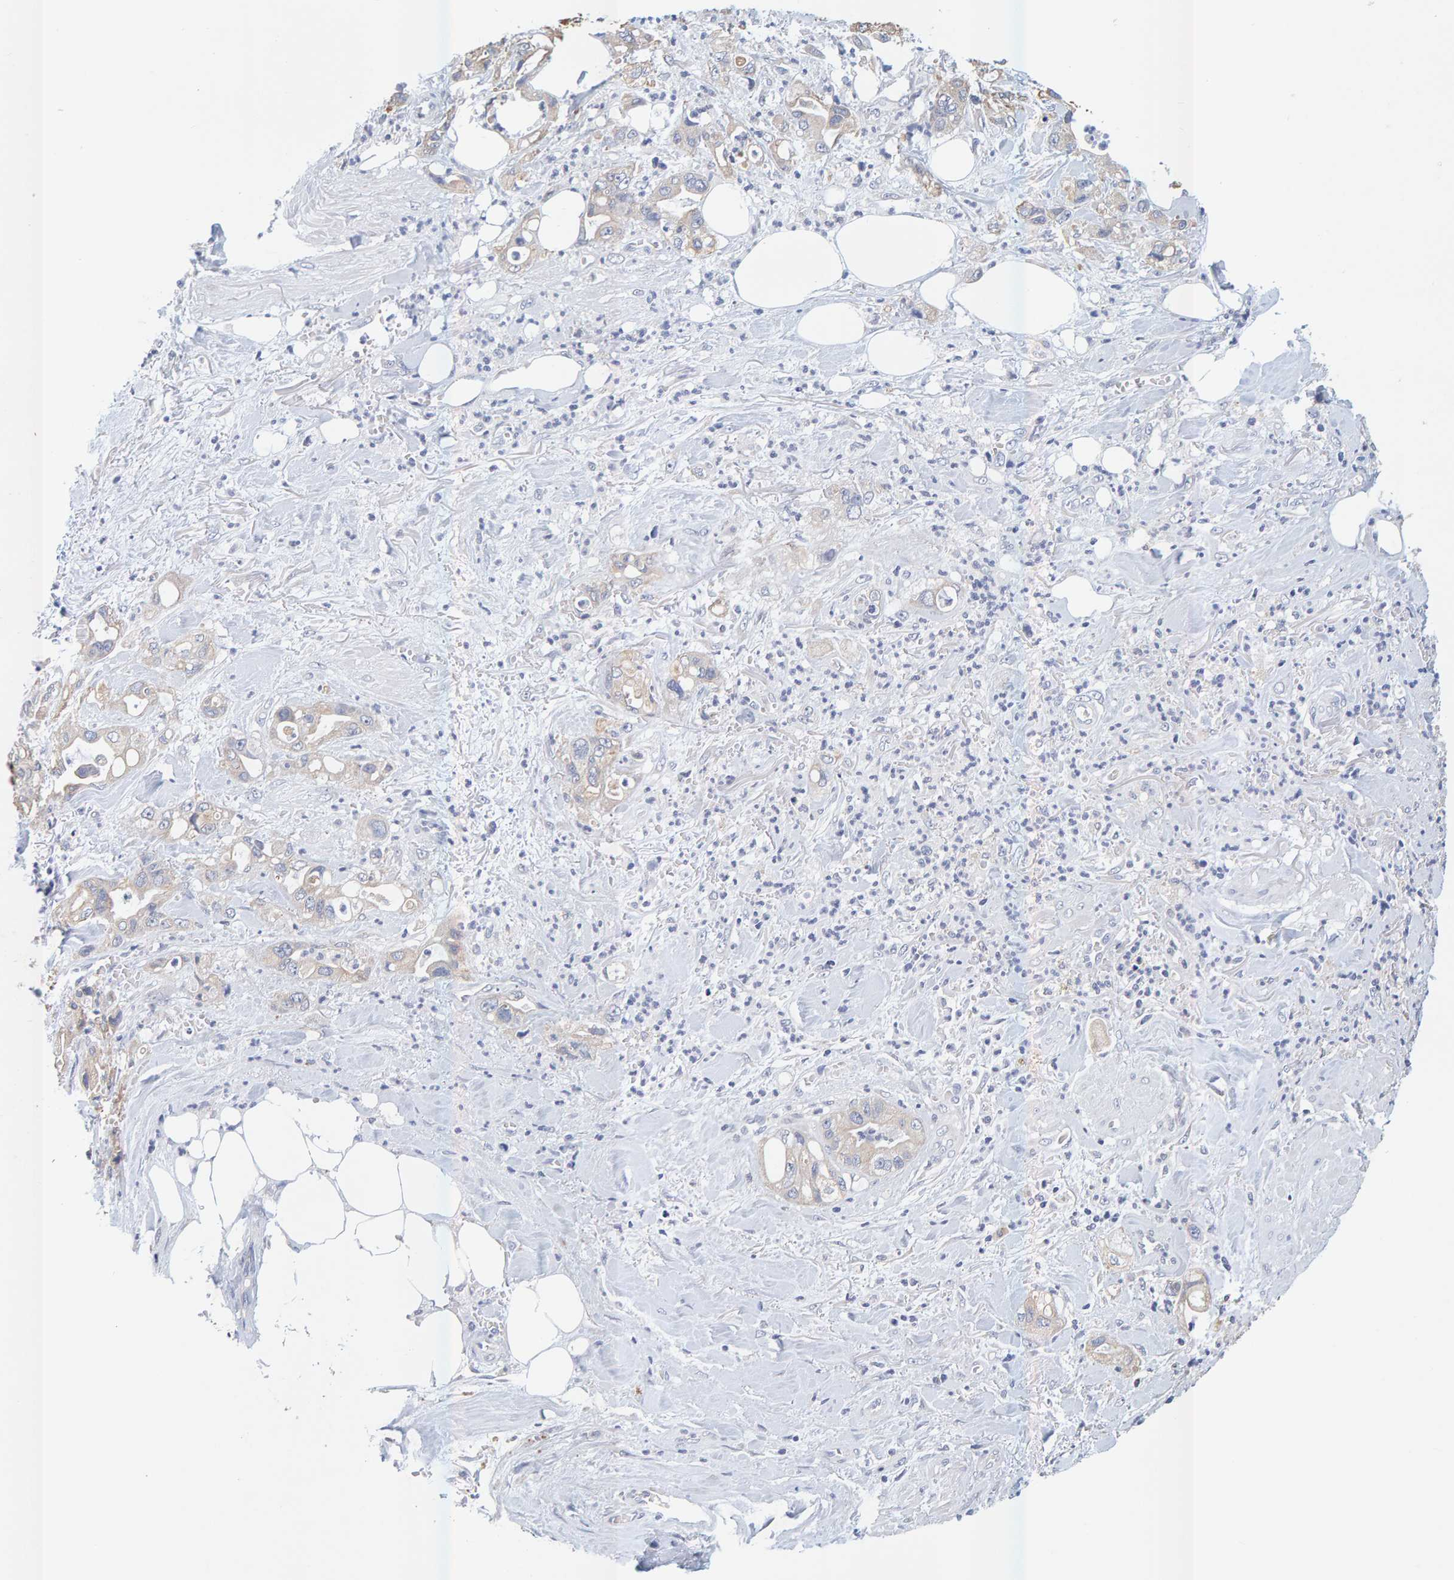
{"staining": {"intensity": "weak", "quantity": "<25%", "location": "cytoplasmic/membranous"}, "tissue": "pancreatic cancer", "cell_type": "Tumor cells", "image_type": "cancer", "snomed": [{"axis": "morphology", "description": "Adenocarcinoma, NOS"}, {"axis": "topography", "description": "Pancreas"}], "caption": "The photomicrograph demonstrates no significant staining in tumor cells of pancreatic adenocarcinoma.", "gene": "SGPL1", "patient": {"sex": "male", "age": 70}}